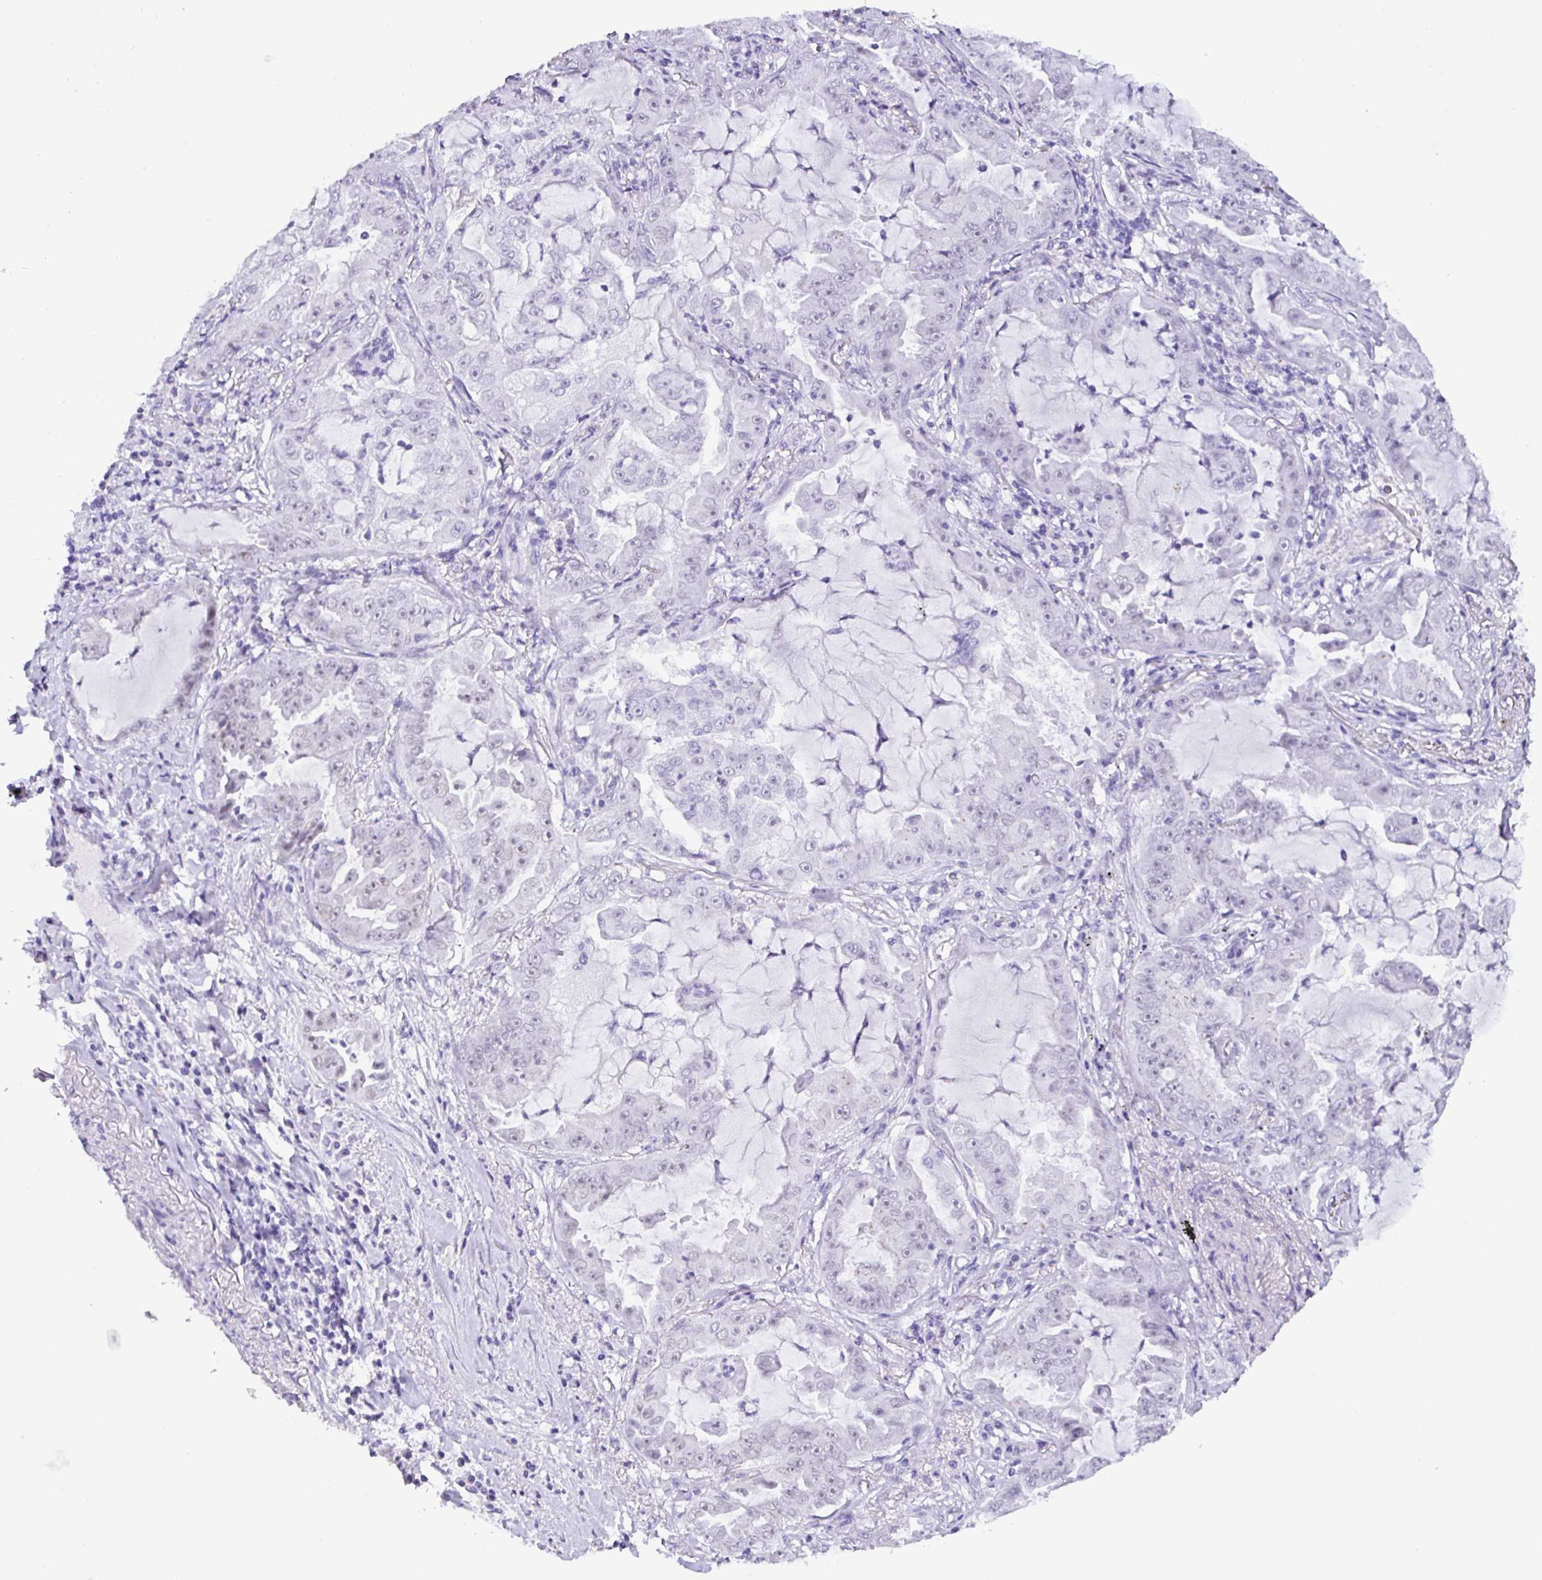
{"staining": {"intensity": "negative", "quantity": "none", "location": "none"}, "tissue": "lung cancer", "cell_type": "Tumor cells", "image_type": "cancer", "snomed": [{"axis": "morphology", "description": "Adenocarcinoma, NOS"}, {"axis": "topography", "description": "Lung"}], "caption": "Immunohistochemistry (IHC) of human lung cancer reveals no expression in tumor cells.", "gene": "NUP188", "patient": {"sex": "female", "age": 52}}